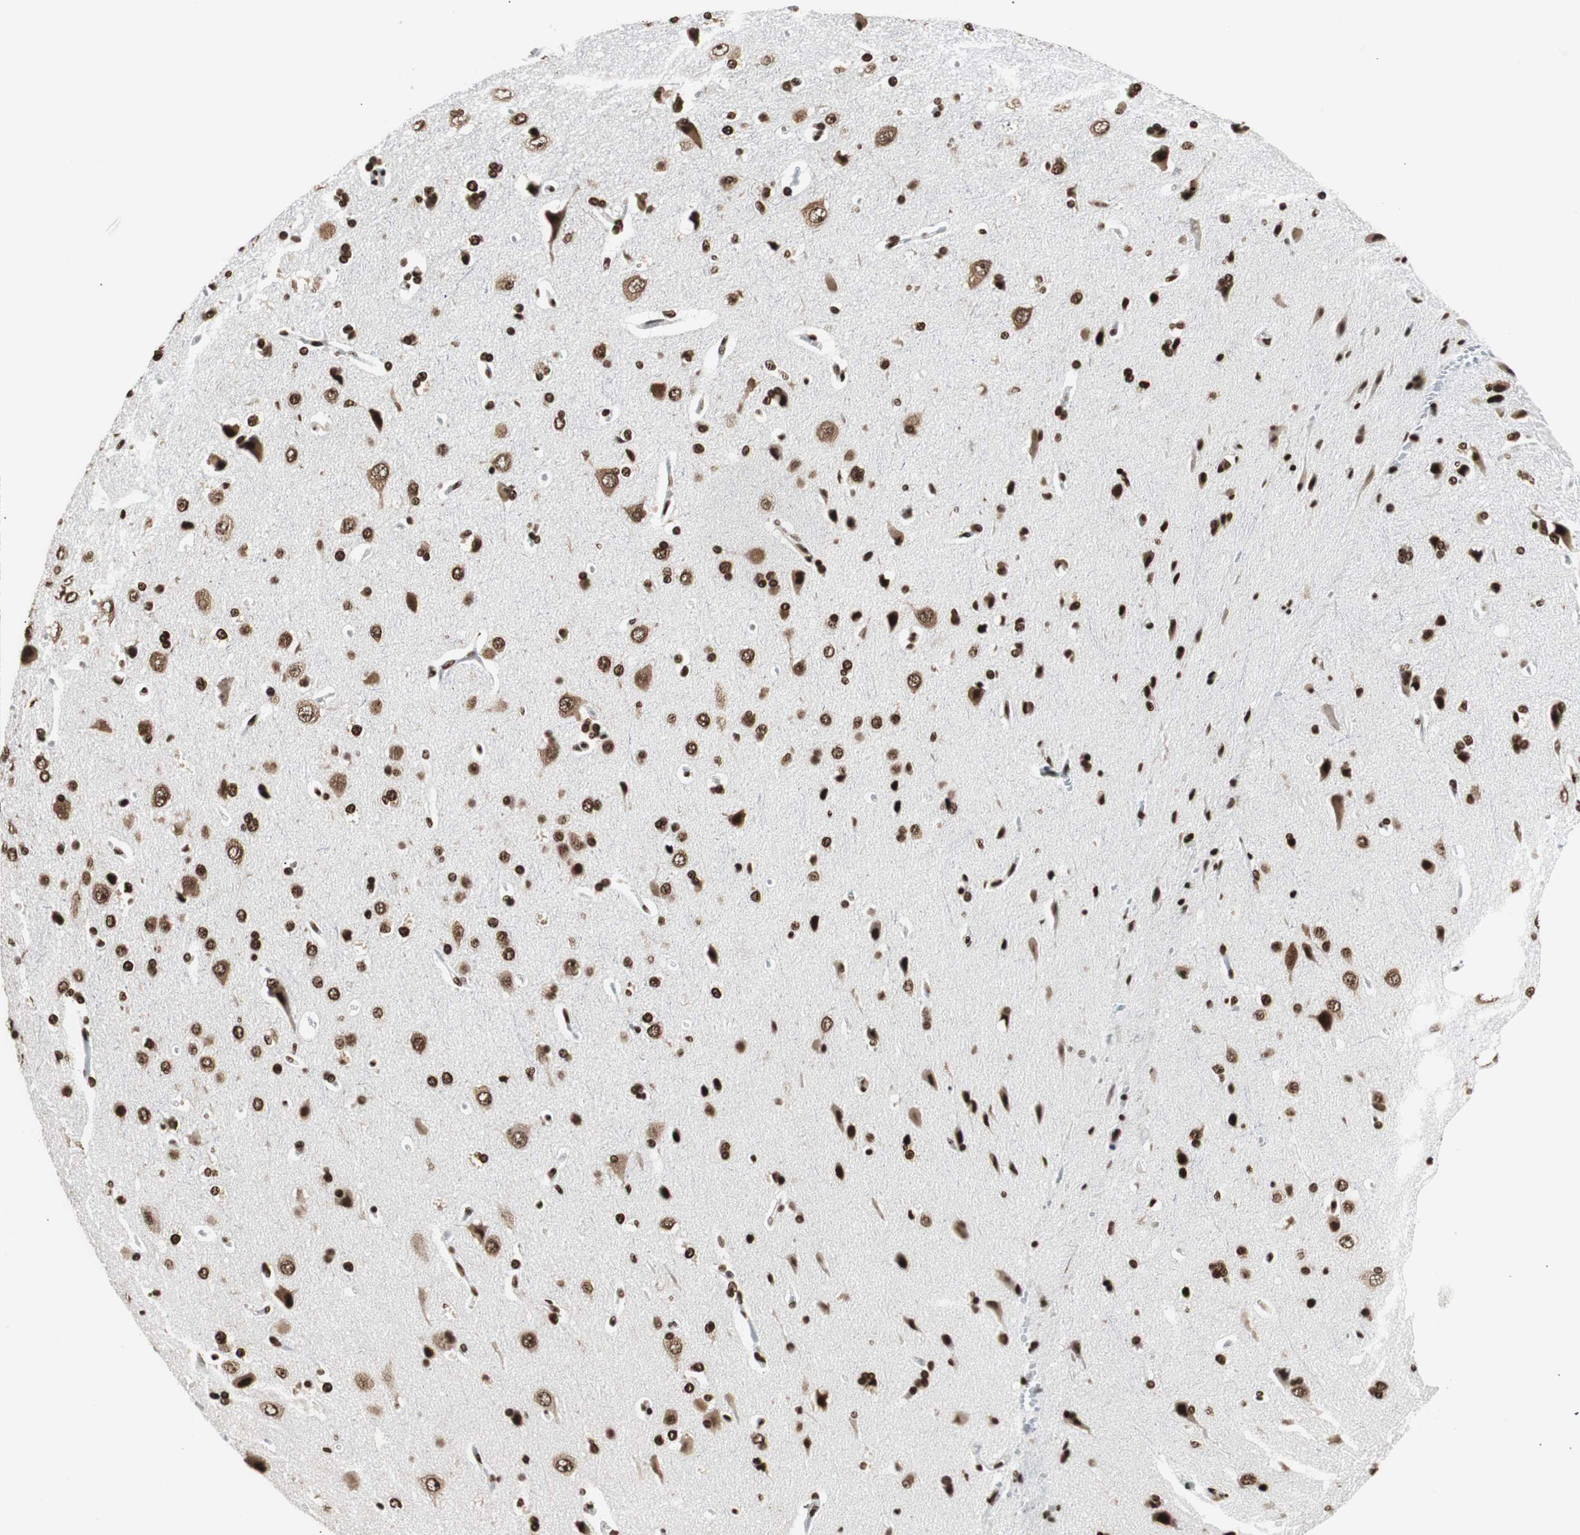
{"staining": {"intensity": "moderate", "quantity": ">75%", "location": "nuclear"}, "tissue": "cerebral cortex", "cell_type": "Endothelial cells", "image_type": "normal", "snomed": [{"axis": "morphology", "description": "Normal tissue, NOS"}, {"axis": "topography", "description": "Cerebral cortex"}], "caption": "Immunohistochemistry photomicrograph of normal cerebral cortex stained for a protein (brown), which exhibits medium levels of moderate nuclear staining in about >75% of endothelial cells.", "gene": "MTA2", "patient": {"sex": "male", "age": 62}}